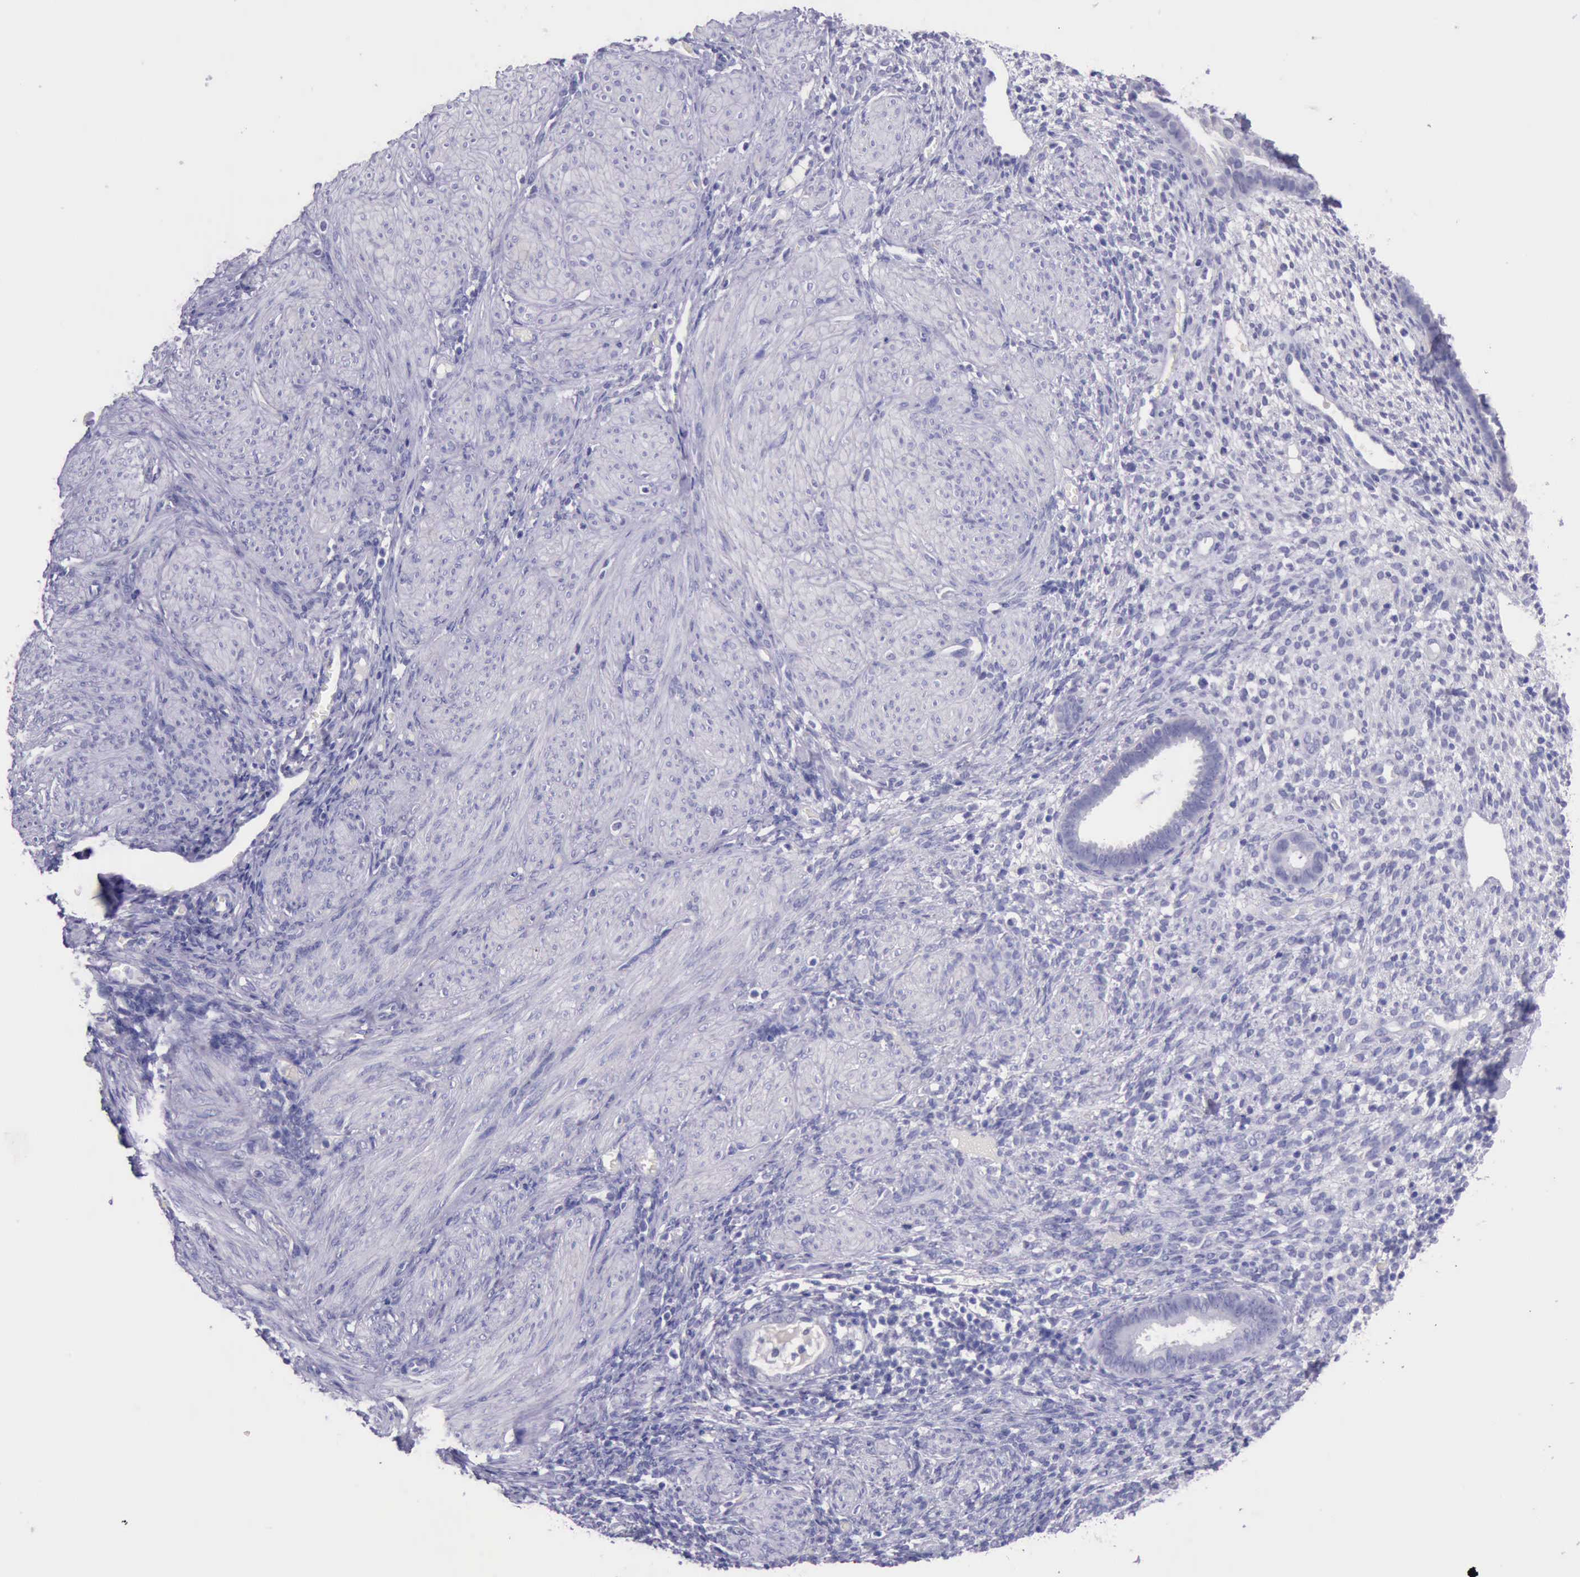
{"staining": {"intensity": "negative", "quantity": "none", "location": "none"}, "tissue": "endometrium", "cell_type": "Cells in endometrial stroma", "image_type": "normal", "snomed": [{"axis": "morphology", "description": "Normal tissue, NOS"}, {"axis": "topography", "description": "Endometrium"}], "caption": "DAB immunohistochemical staining of normal human endometrium demonstrates no significant staining in cells in endometrial stroma. Nuclei are stained in blue.", "gene": "LRFN5", "patient": {"sex": "female", "age": 72}}